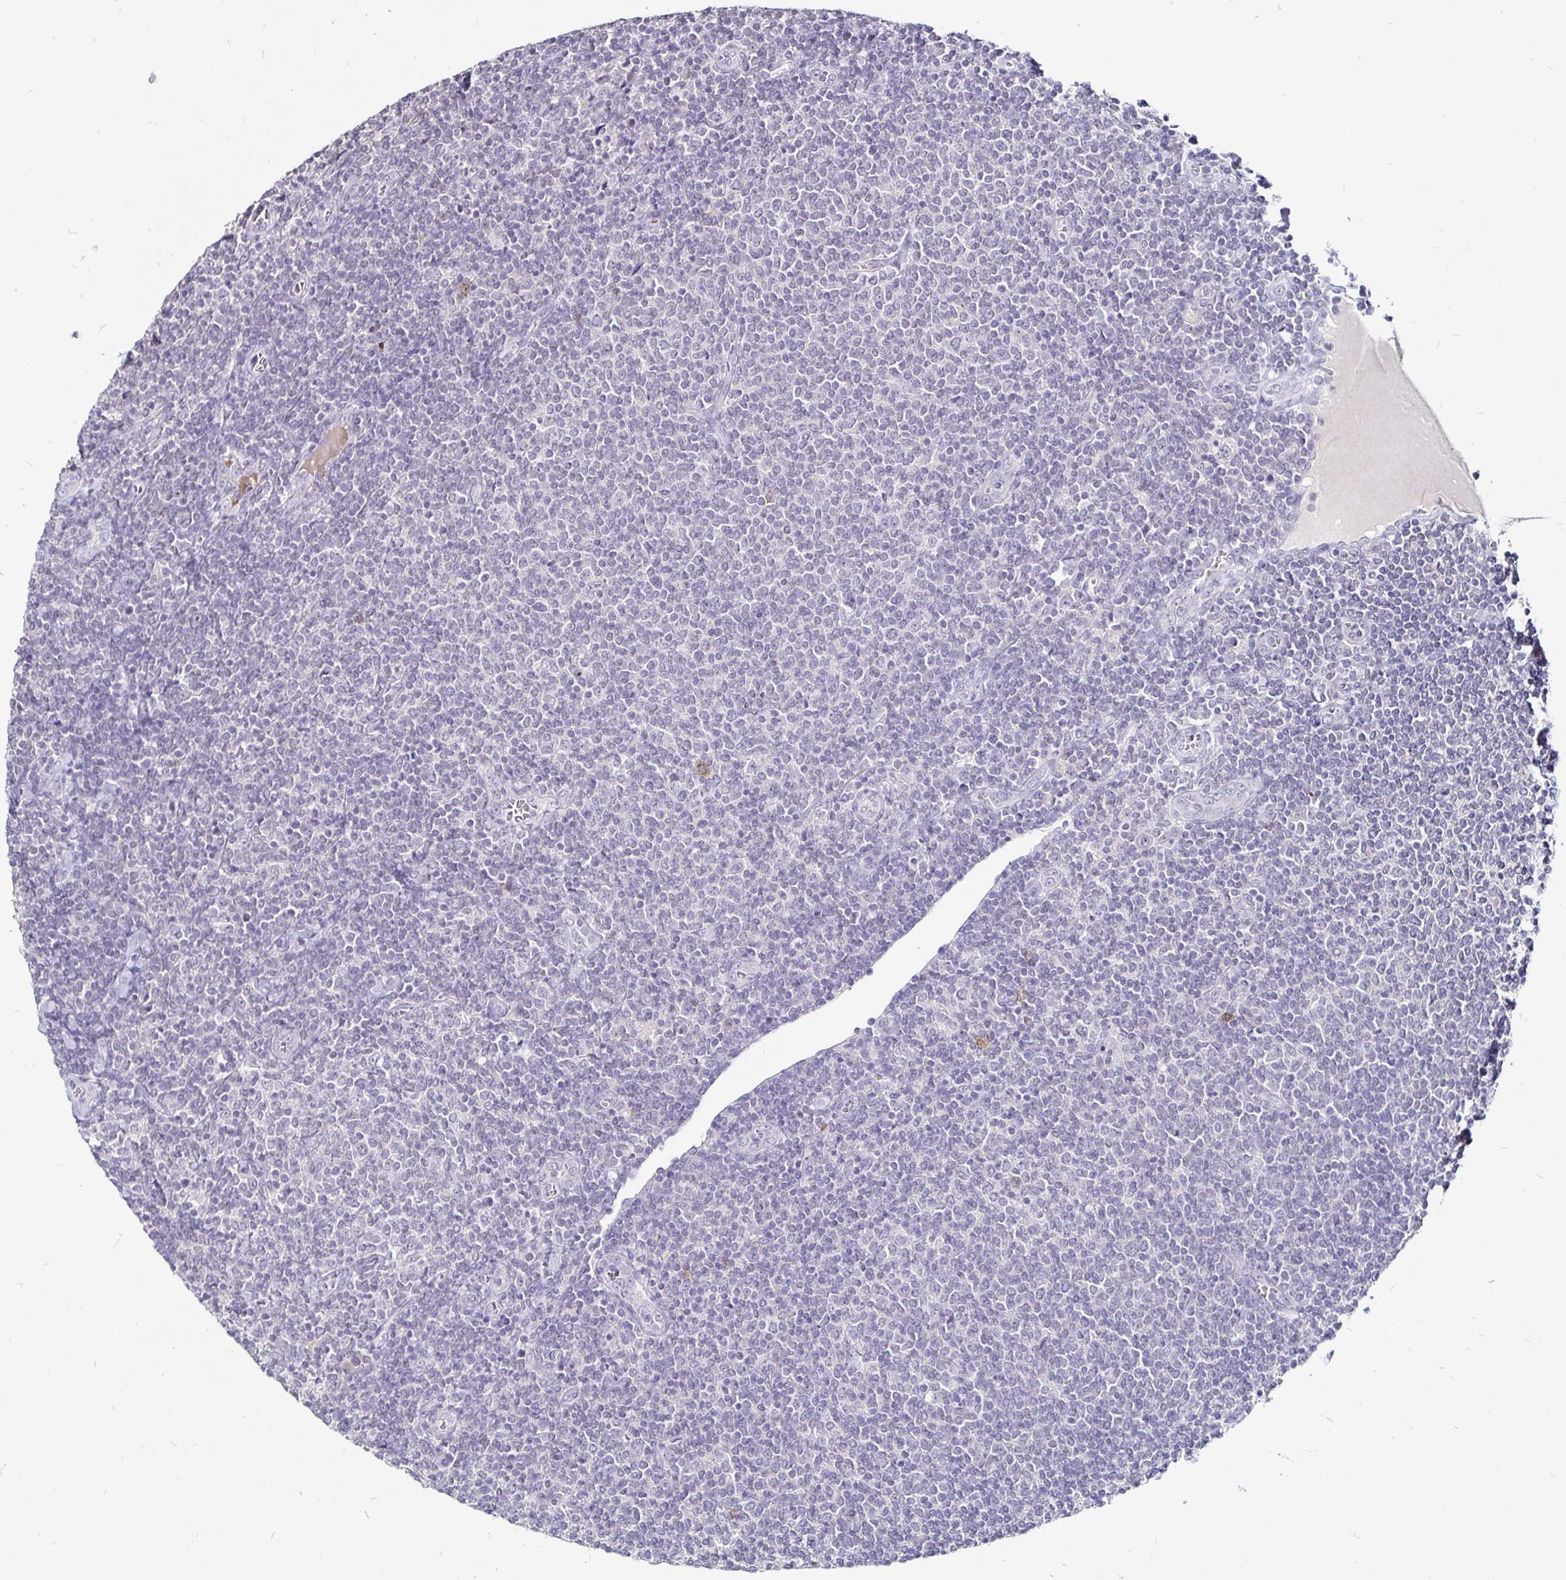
{"staining": {"intensity": "negative", "quantity": "none", "location": "none"}, "tissue": "lymphoma", "cell_type": "Tumor cells", "image_type": "cancer", "snomed": [{"axis": "morphology", "description": "Malignant lymphoma, non-Hodgkin's type, Low grade"}, {"axis": "topography", "description": "Lymph node"}], "caption": "This is a micrograph of immunohistochemistry (IHC) staining of malignant lymphoma, non-Hodgkin's type (low-grade), which shows no staining in tumor cells.", "gene": "FAIM2", "patient": {"sex": "male", "age": 52}}